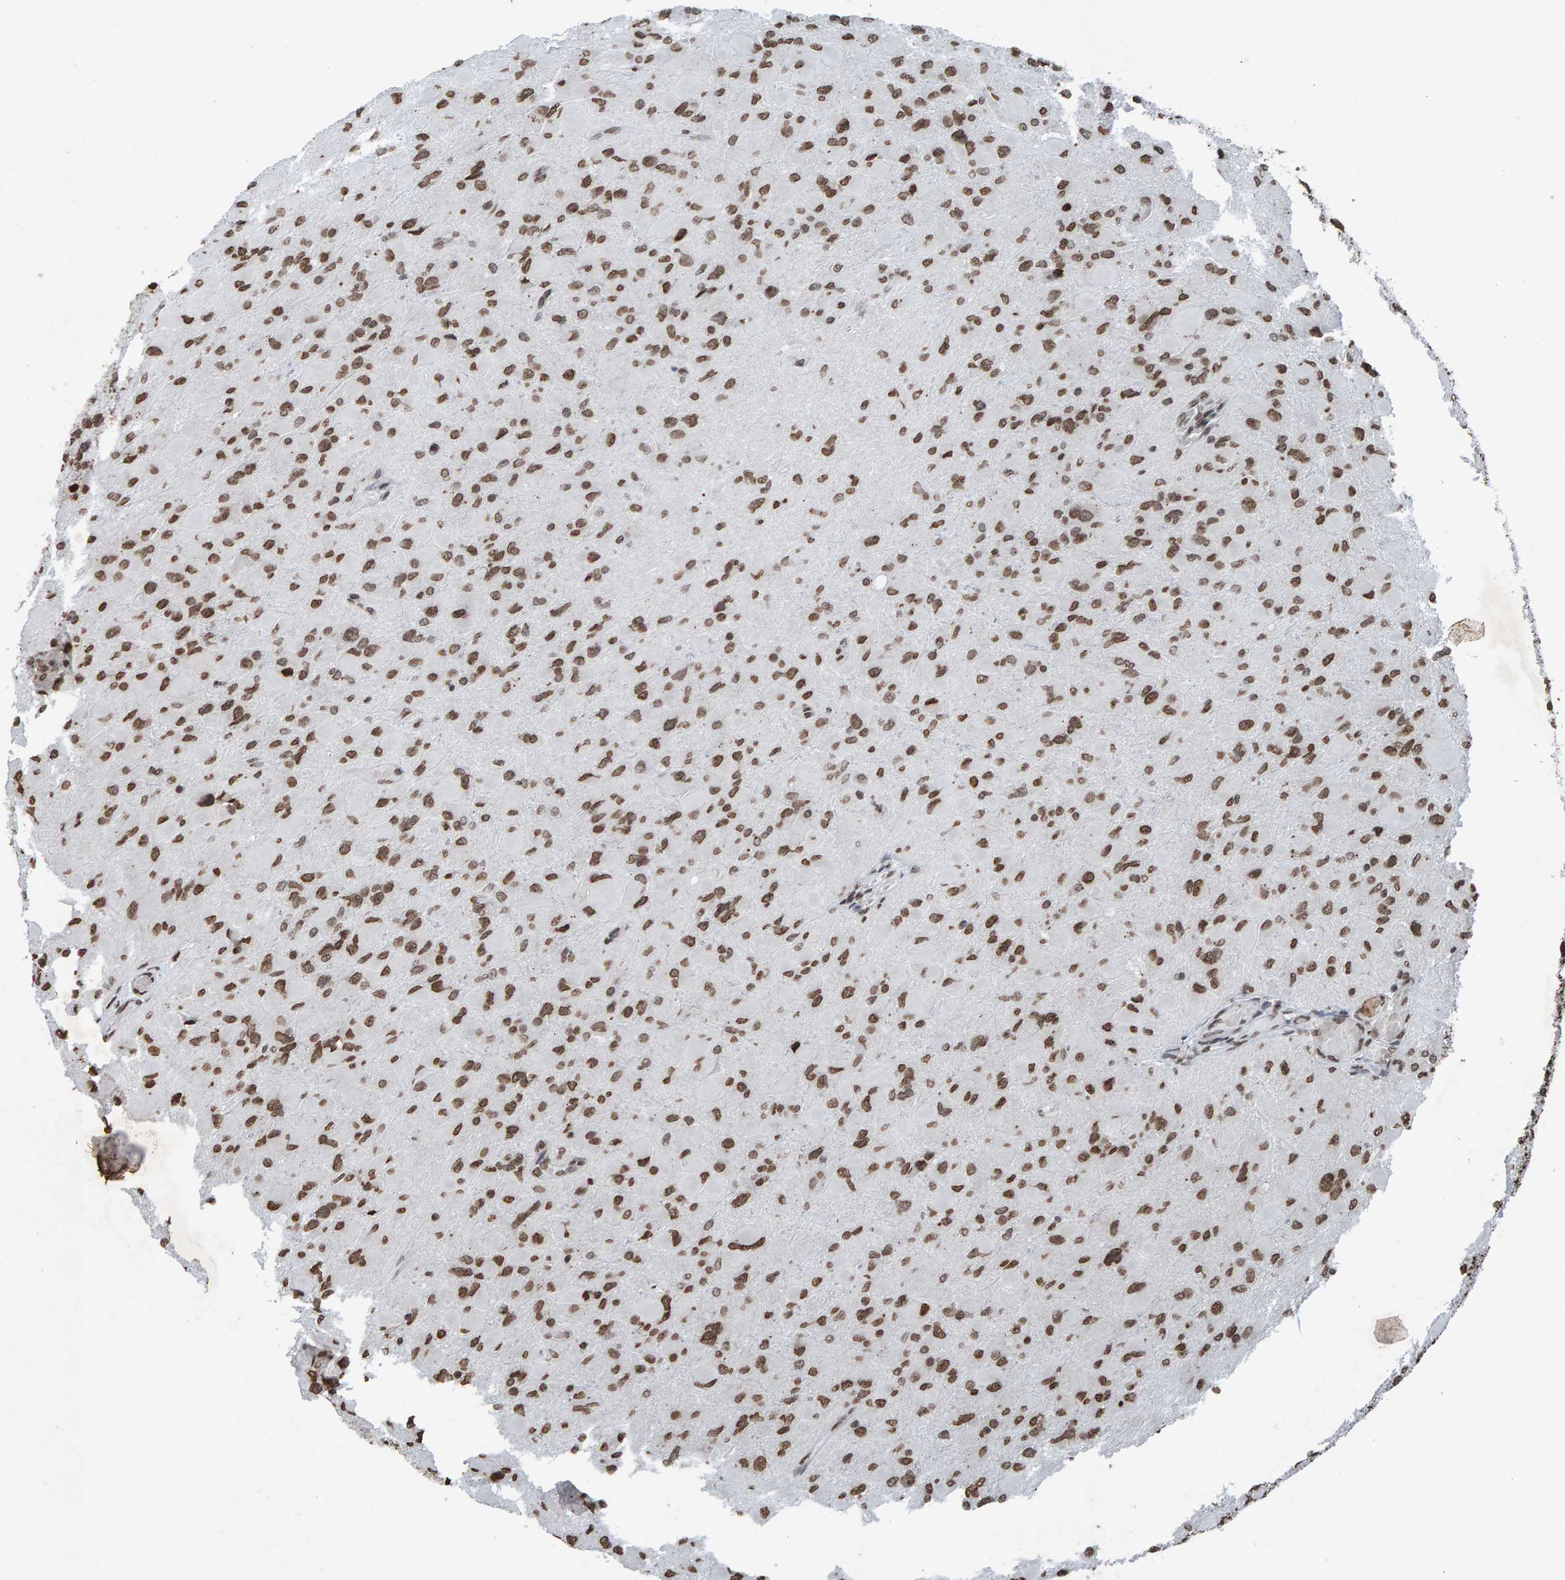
{"staining": {"intensity": "moderate", "quantity": ">75%", "location": "nuclear"}, "tissue": "glioma", "cell_type": "Tumor cells", "image_type": "cancer", "snomed": [{"axis": "morphology", "description": "Glioma, malignant, High grade"}, {"axis": "topography", "description": "Cerebral cortex"}], "caption": "Immunohistochemistry (IHC) photomicrograph of neoplastic tissue: high-grade glioma (malignant) stained using IHC reveals medium levels of moderate protein expression localized specifically in the nuclear of tumor cells, appearing as a nuclear brown color.", "gene": "H2AZ1", "patient": {"sex": "female", "age": 36}}